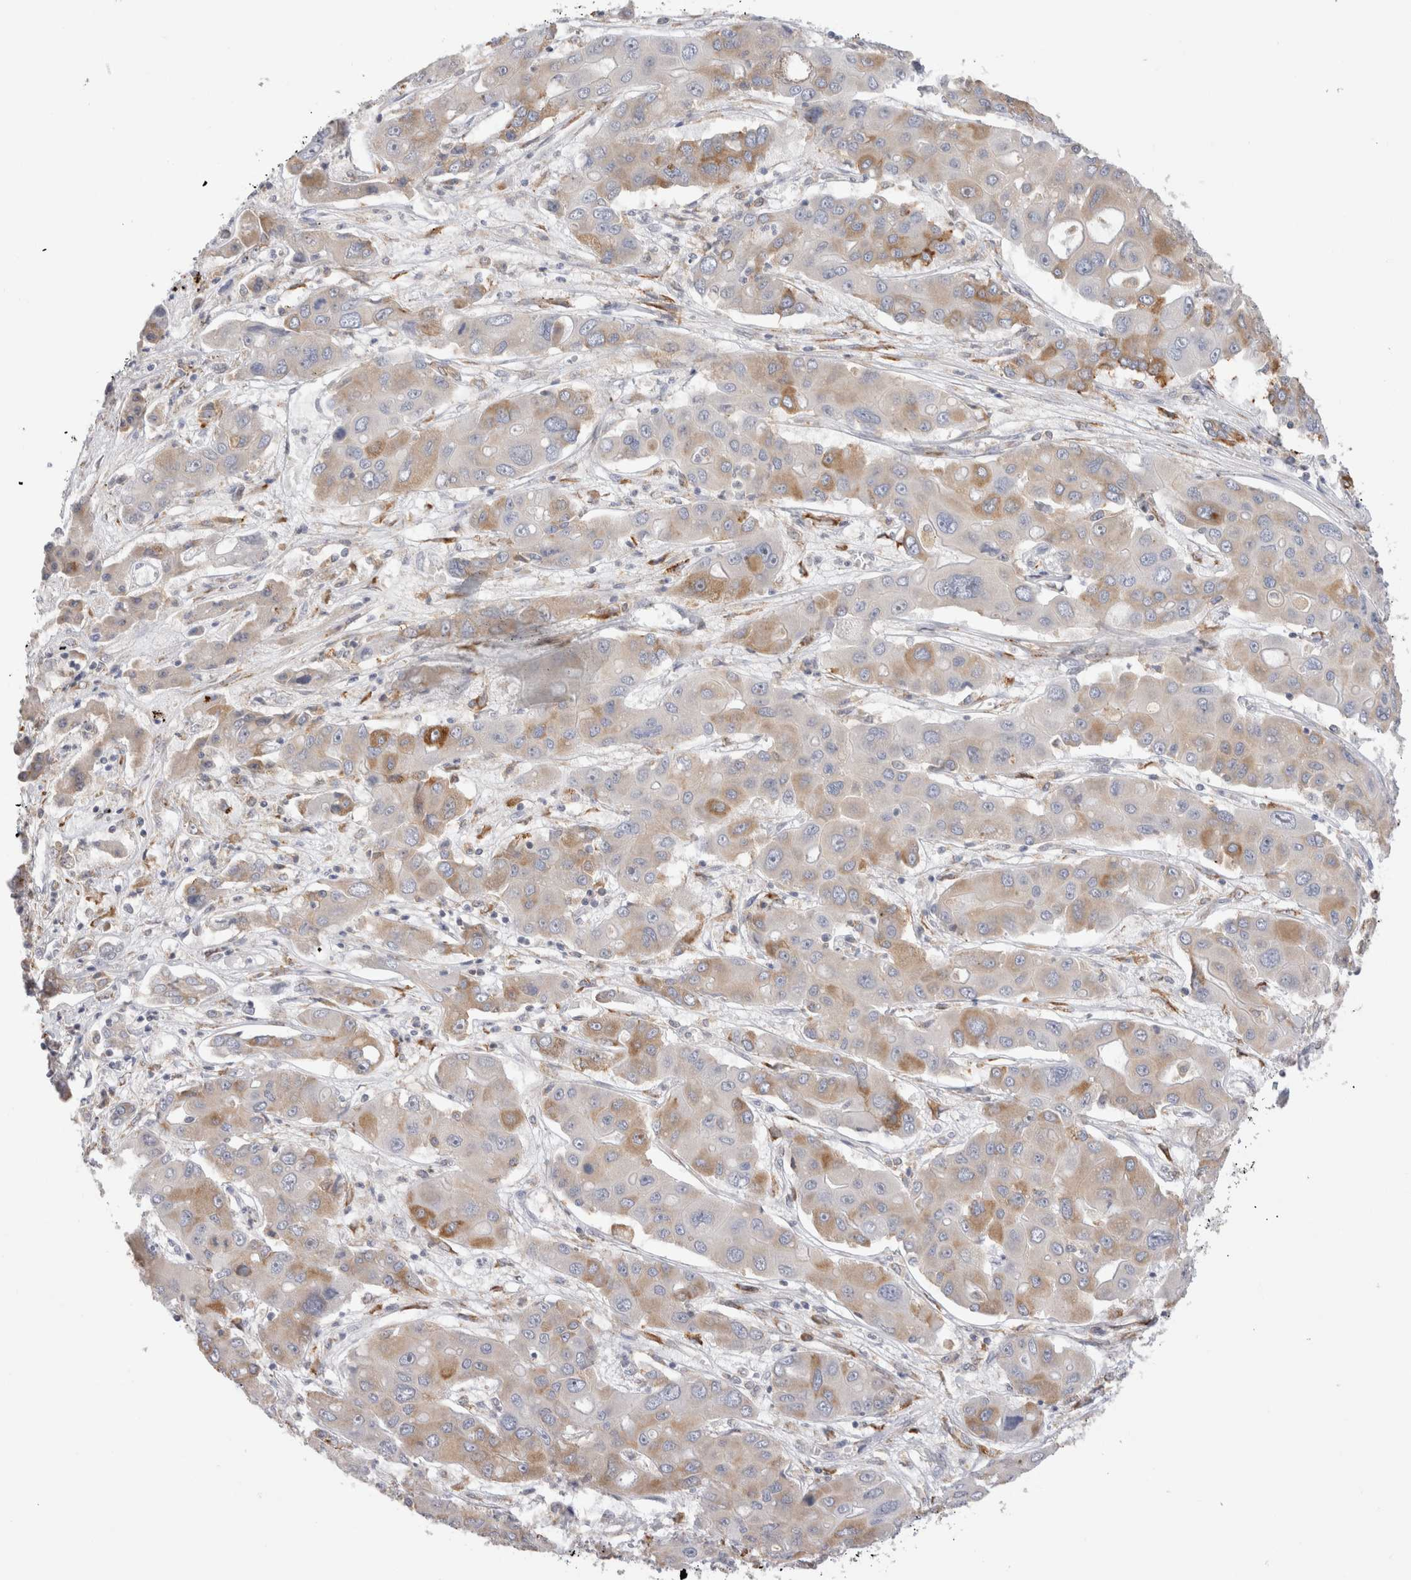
{"staining": {"intensity": "moderate", "quantity": "<25%", "location": "cytoplasmic/membranous"}, "tissue": "liver cancer", "cell_type": "Tumor cells", "image_type": "cancer", "snomed": [{"axis": "morphology", "description": "Cholangiocarcinoma"}, {"axis": "topography", "description": "Liver"}], "caption": "Moderate cytoplasmic/membranous expression is appreciated in about <25% of tumor cells in cholangiocarcinoma (liver).", "gene": "VCPIP1", "patient": {"sex": "male", "age": 67}}